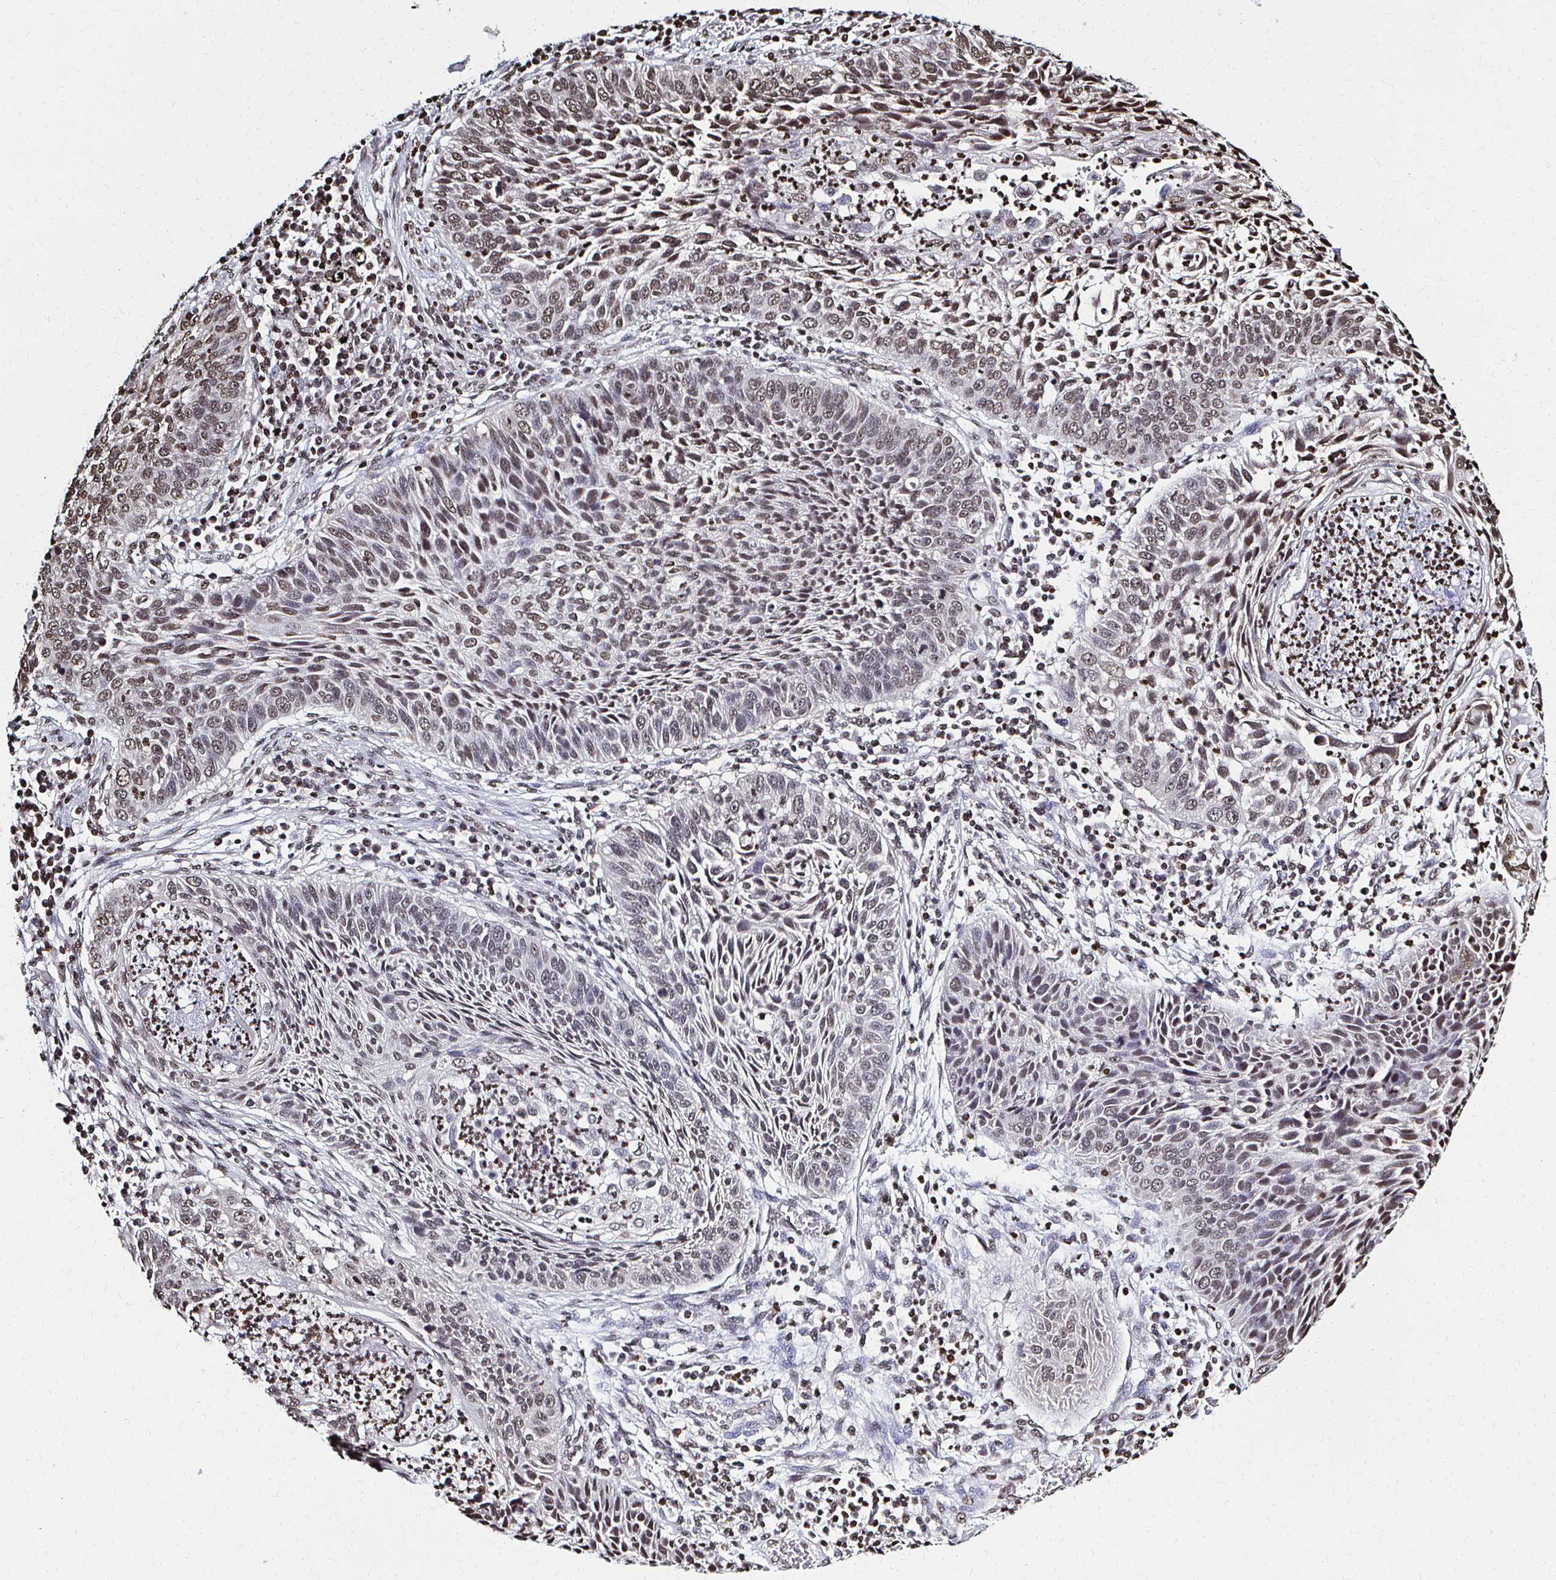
{"staining": {"intensity": "moderate", "quantity": "25%-75%", "location": "nuclear"}, "tissue": "lung cancer", "cell_type": "Tumor cells", "image_type": "cancer", "snomed": [{"axis": "morphology", "description": "Squamous cell carcinoma, NOS"}, {"axis": "morphology", "description": "Squamous cell carcinoma, metastatic, NOS"}, {"axis": "topography", "description": "Lung"}, {"axis": "topography", "description": "Pleura, NOS"}], "caption": "A high-resolution histopathology image shows IHC staining of metastatic squamous cell carcinoma (lung), which demonstrates moderate nuclear staining in approximately 25%-75% of tumor cells.", "gene": "HOXA9", "patient": {"sex": "male", "age": 72}}